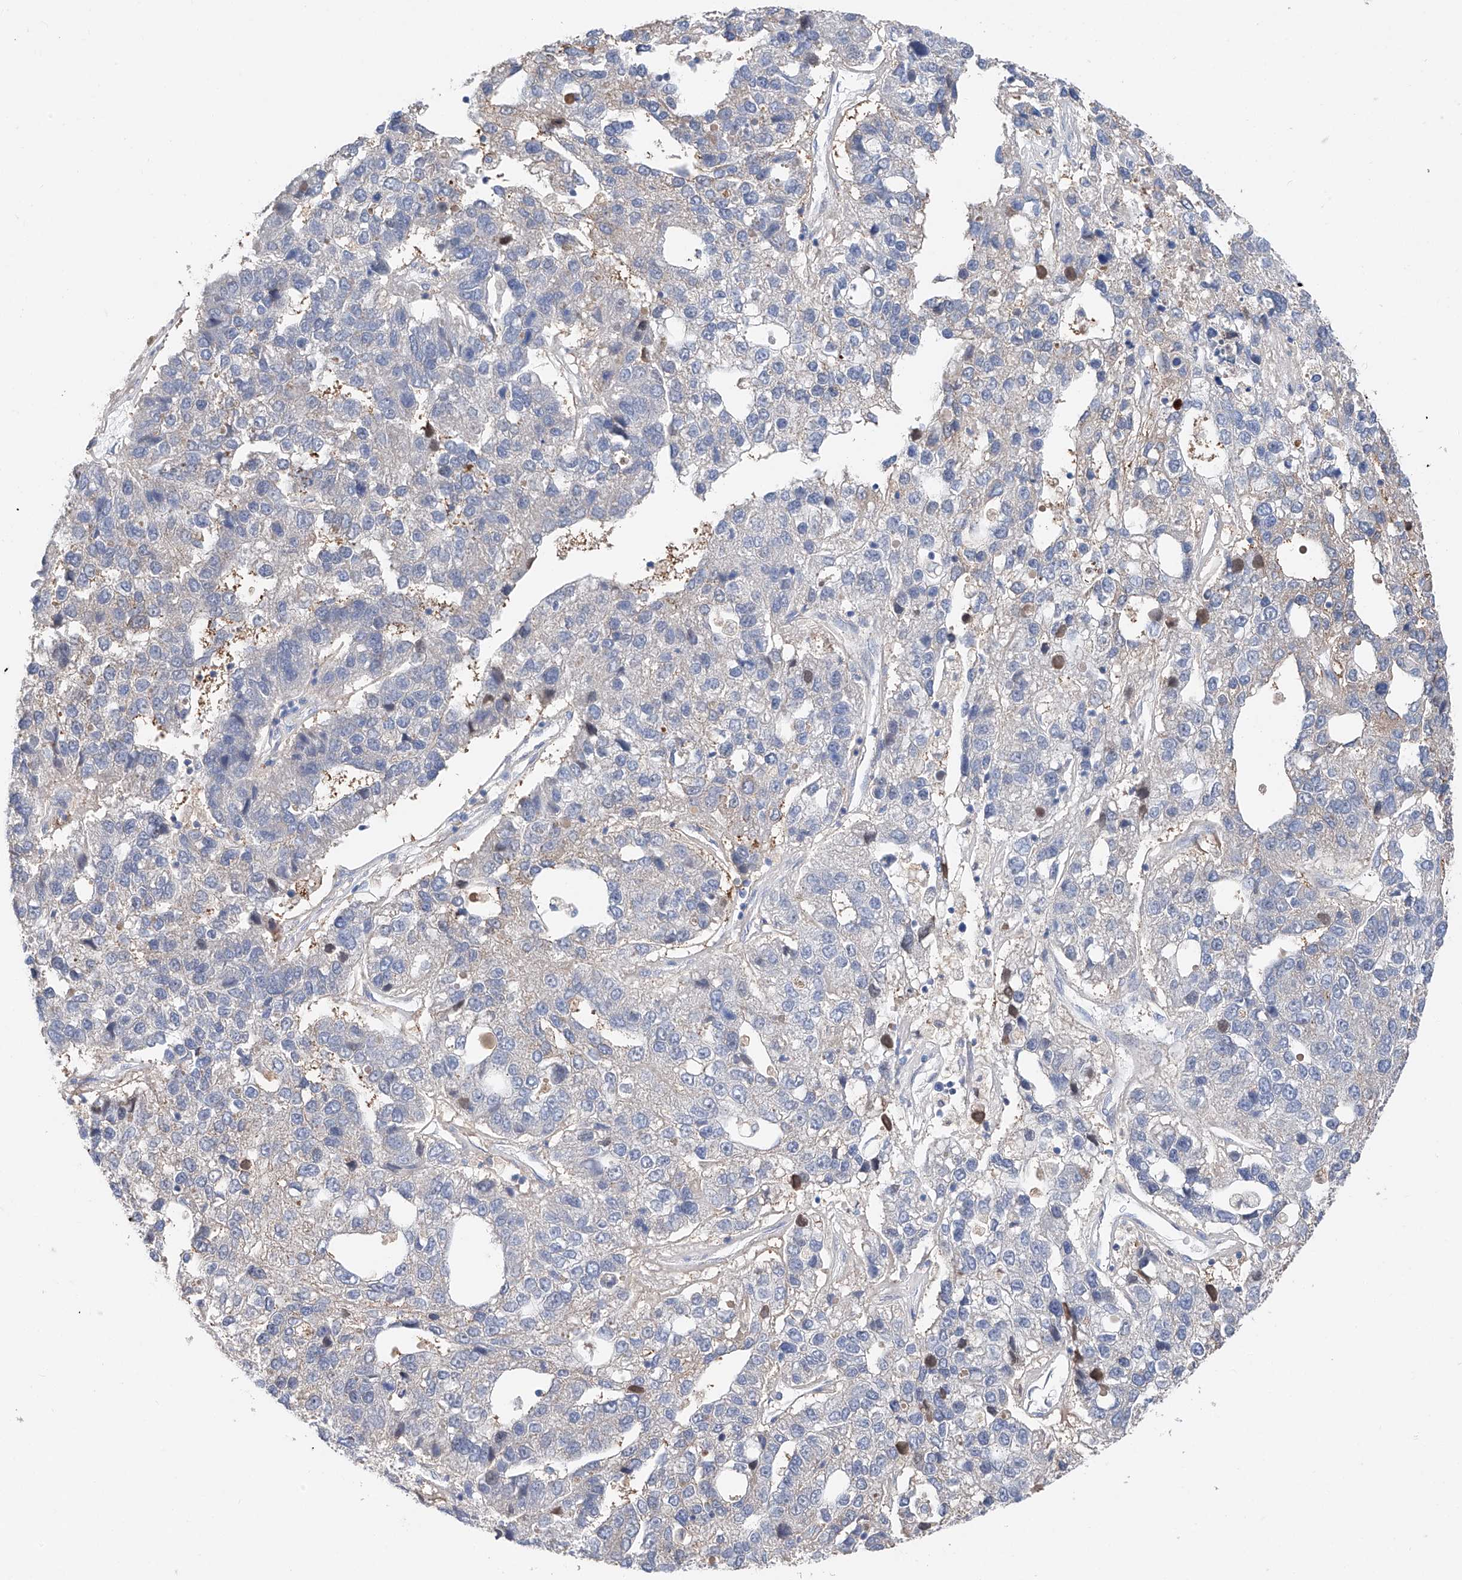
{"staining": {"intensity": "negative", "quantity": "none", "location": "none"}, "tissue": "pancreatic cancer", "cell_type": "Tumor cells", "image_type": "cancer", "snomed": [{"axis": "morphology", "description": "Adenocarcinoma, NOS"}, {"axis": "topography", "description": "Pancreas"}], "caption": "Protein analysis of pancreatic adenocarcinoma shows no significant positivity in tumor cells. (IHC, brightfield microscopy, high magnification).", "gene": "FUCA2", "patient": {"sex": "female", "age": 61}}